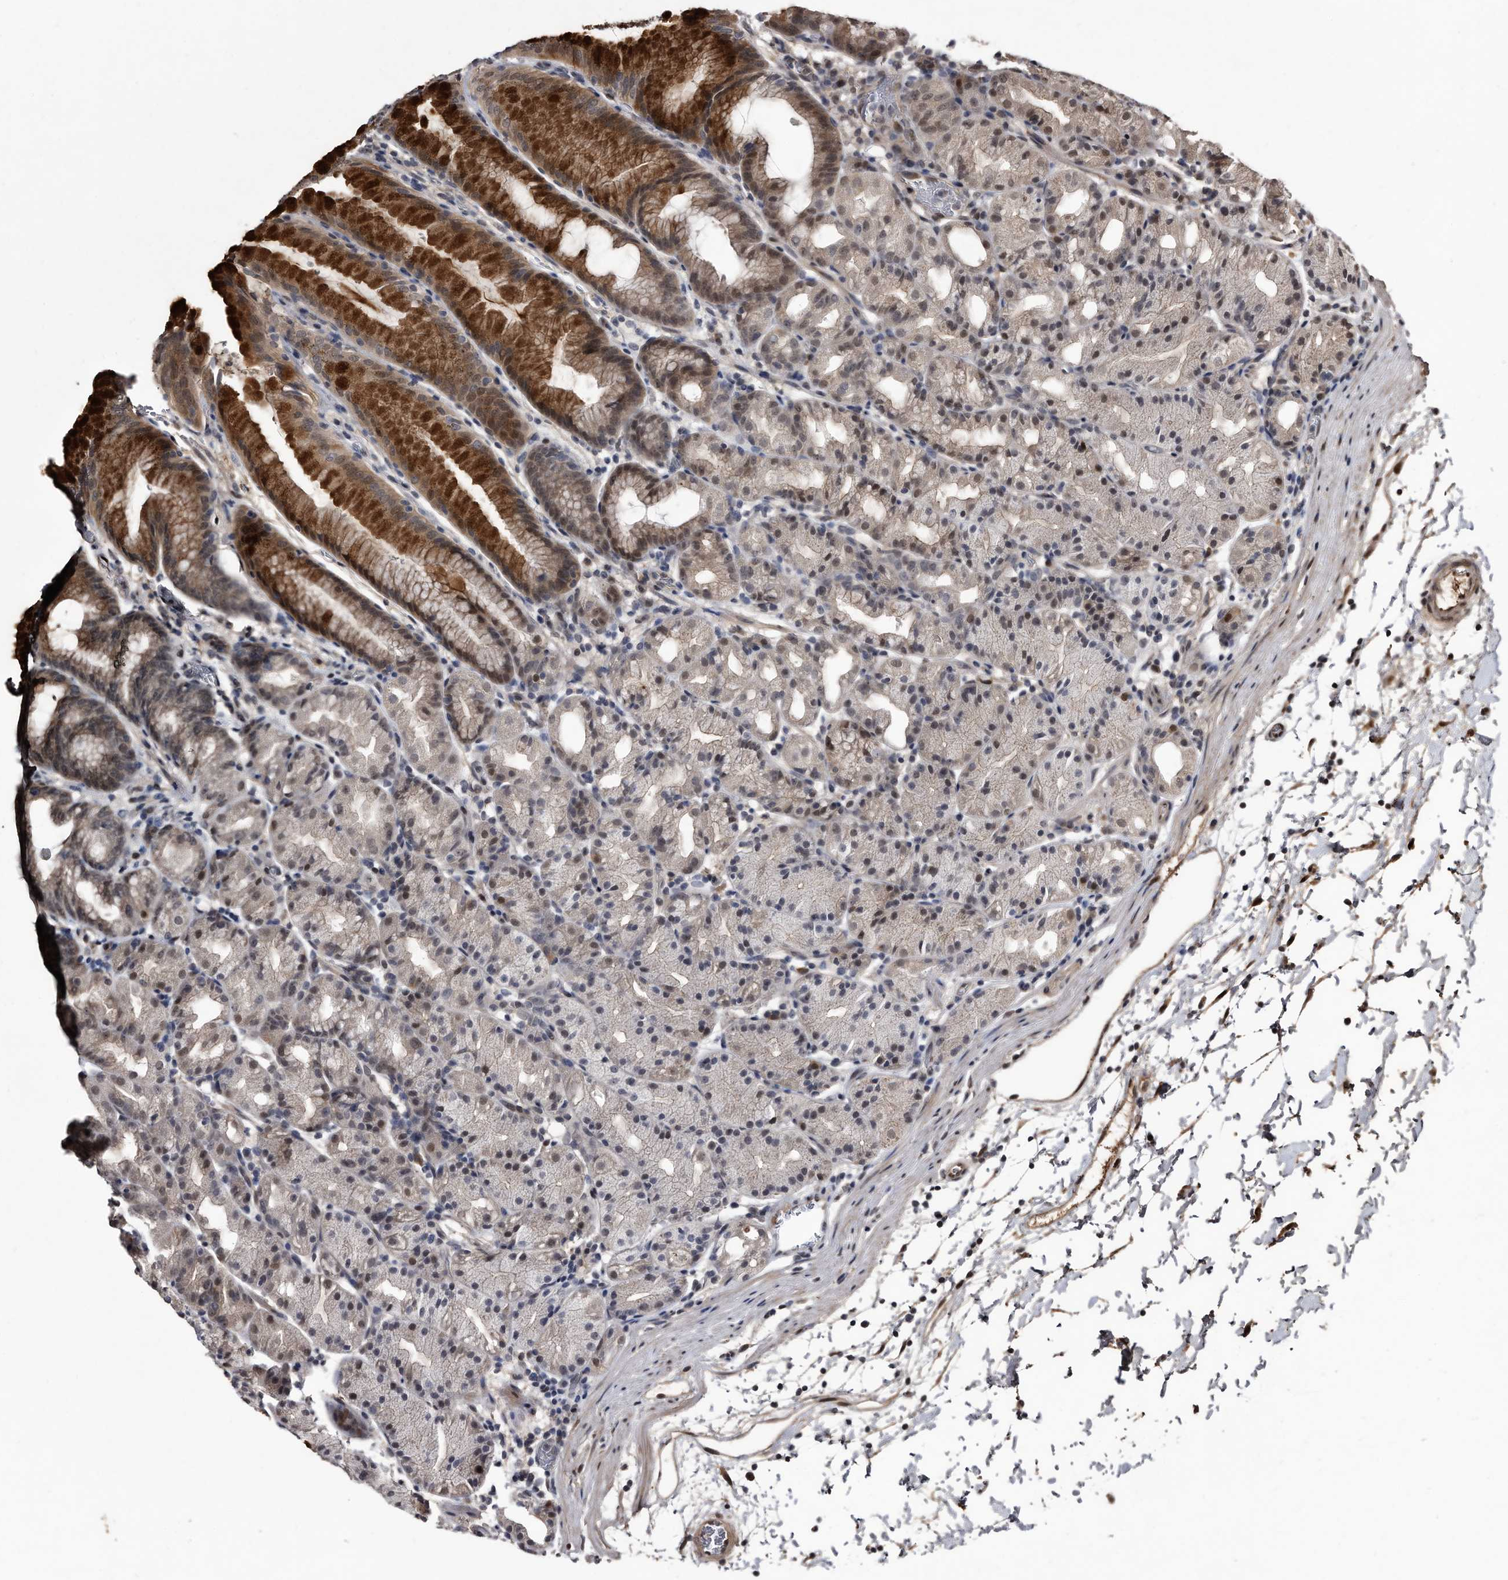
{"staining": {"intensity": "strong", "quantity": "25%-75%", "location": "cytoplasmic/membranous,nuclear"}, "tissue": "stomach", "cell_type": "Glandular cells", "image_type": "normal", "snomed": [{"axis": "morphology", "description": "Normal tissue, NOS"}, {"axis": "topography", "description": "Stomach, upper"}], "caption": "This micrograph shows IHC staining of unremarkable stomach, with high strong cytoplasmic/membranous,nuclear positivity in approximately 25%-75% of glandular cells.", "gene": "RAD23B", "patient": {"sex": "male", "age": 48}}